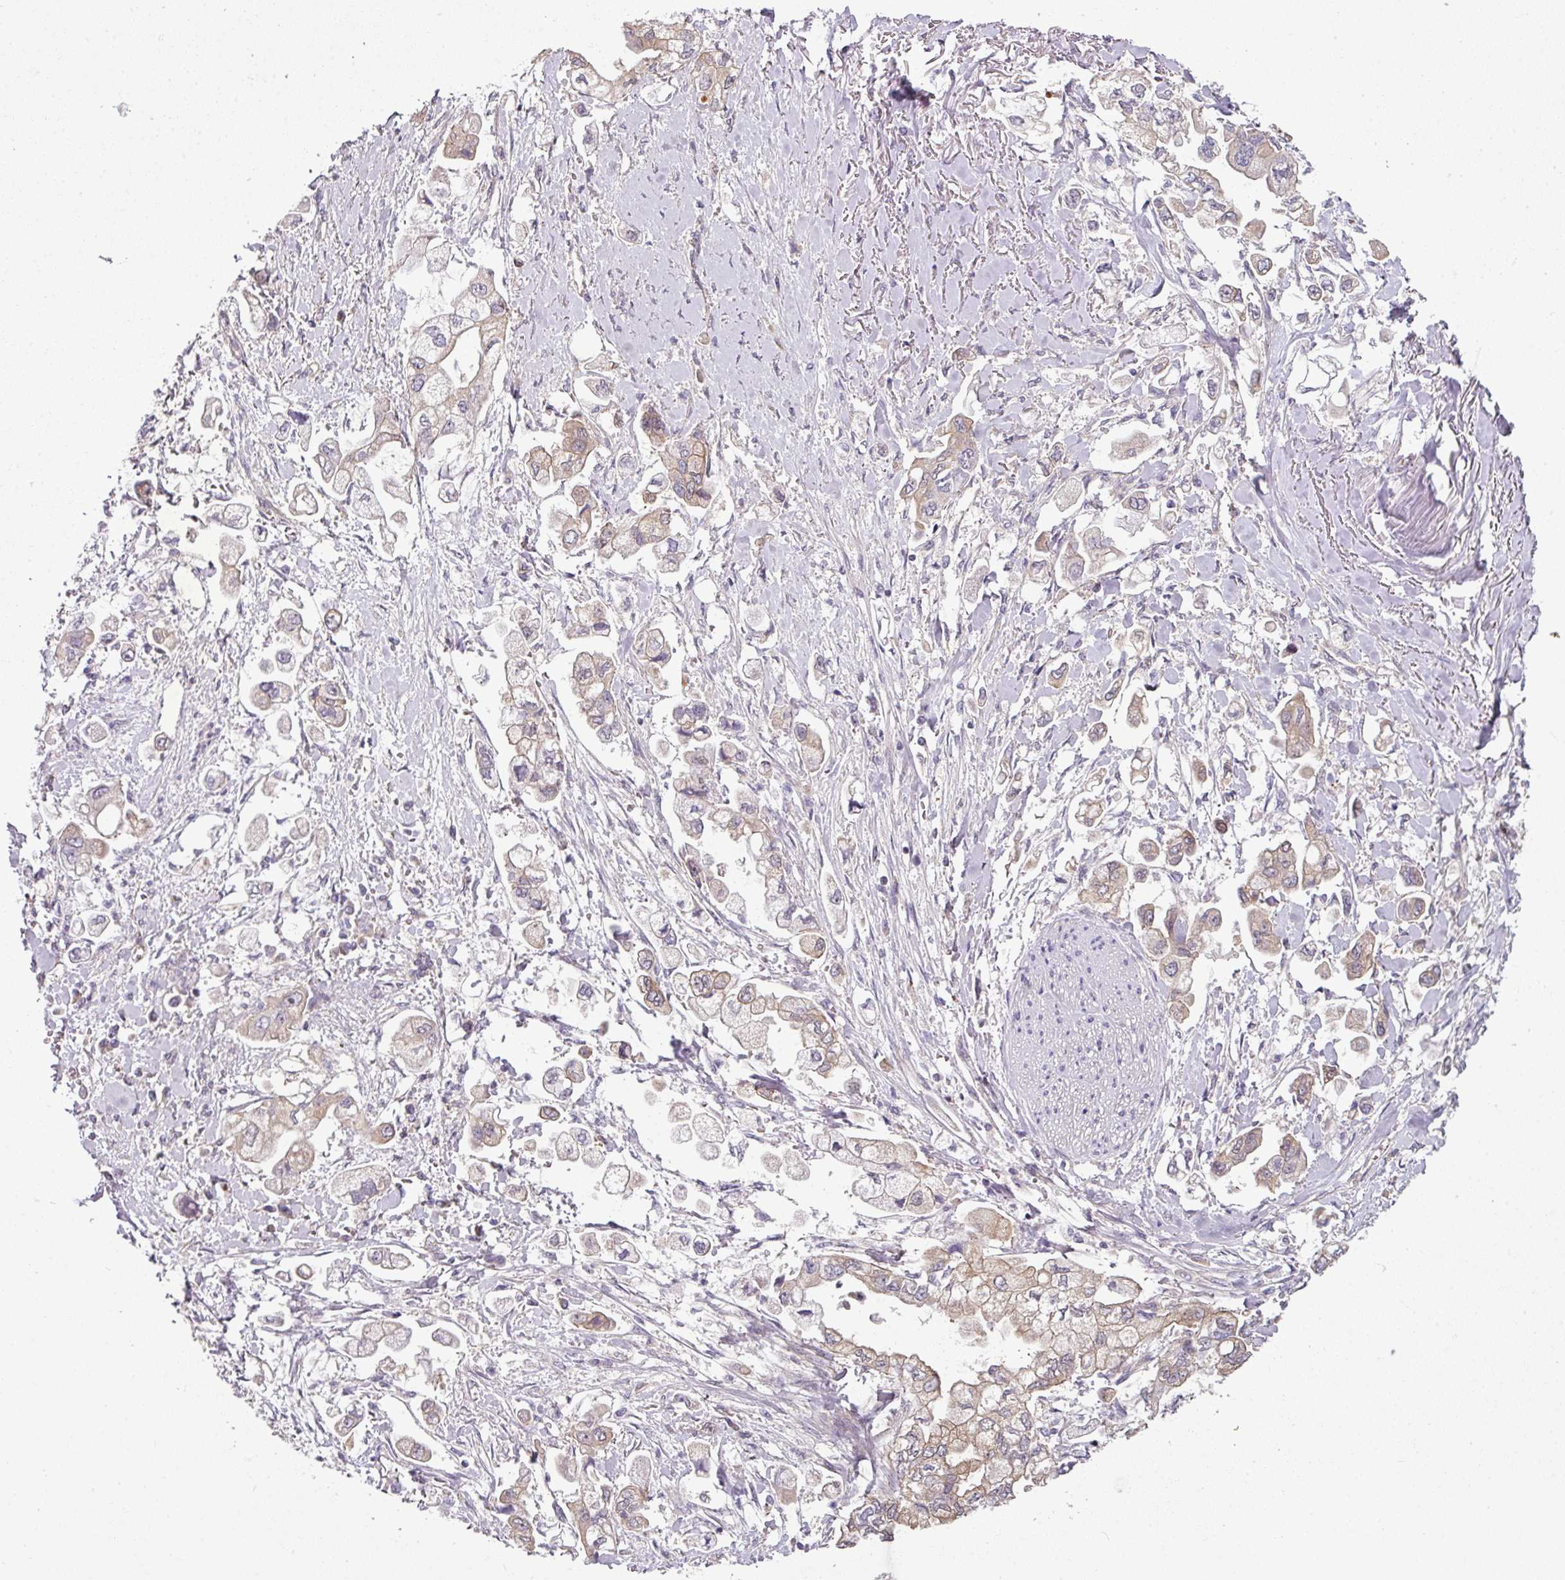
{"staining": {"intensity": "weak", "quantity": "25%-75%", "location": "cytoplasmic/membranous"}, "tissue": "stomach cancer", "cell_type": "Tumor cells", "image_type": "cancer", "snomed": [{"axis": "morphology", "description": "Adenocarcinoma, NOS"}, {"axis": "topography", "description": "Stomach"}], "caption": "This image displays stomach cancer (adenocarcinoma) stained with immunohistochemistry to label a protein in brown. The cytoplasmic/membranous of tumor cells show weak positivity for the protein. Nuclei are counter-stained blue.", "gene": "DERPC", "patient": {"sex": "male", "age": 62}}